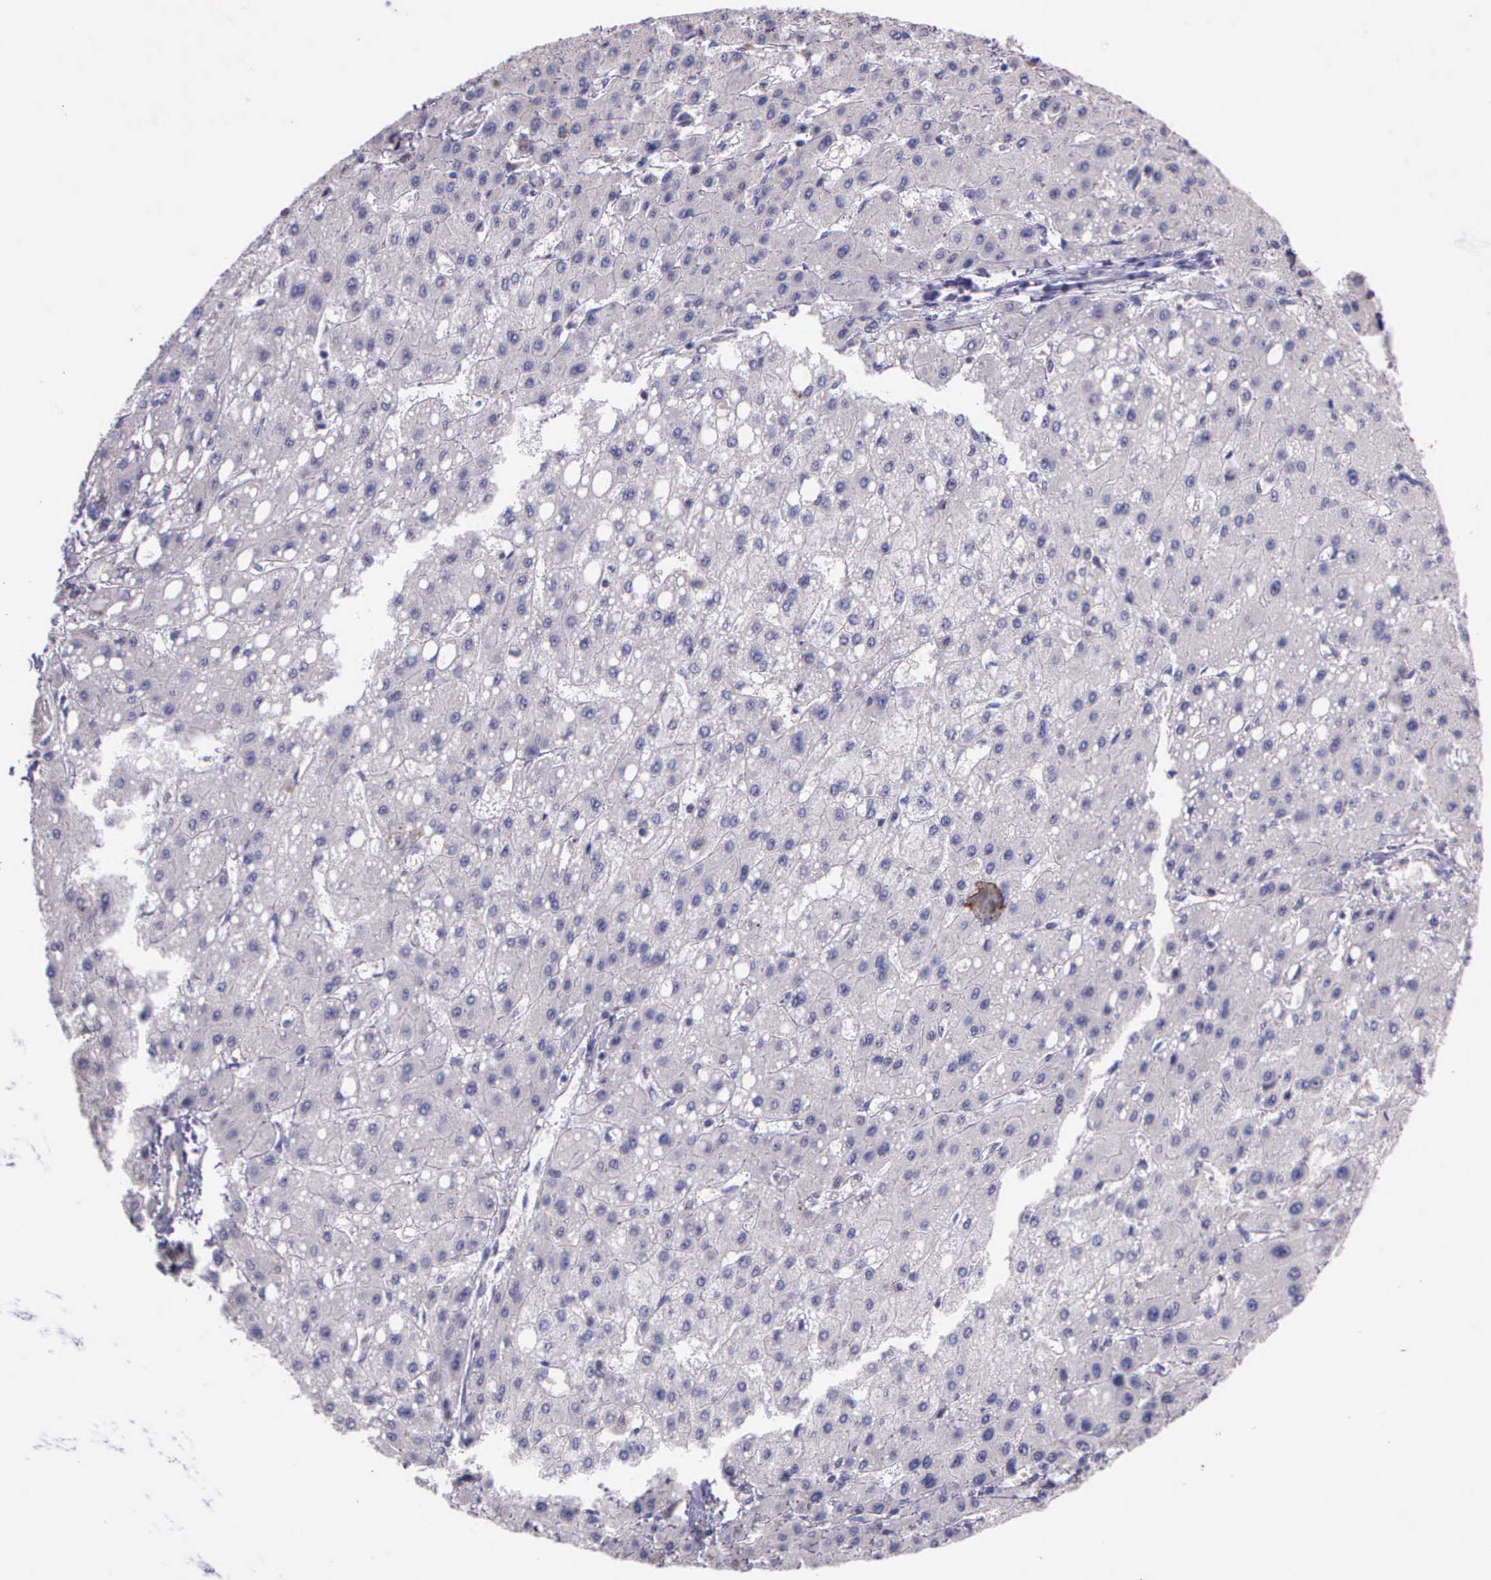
{"staining": {"intensity": "negative", "quantity": "none", "location": "none"}, "tissue": "liver cancer", "cell_type": "Tumor cells", "image_type": "cancer", "snomed": [{"axis": "morphology", "description": "Carcinoma, Hepatocellular, NOS"}, {"axis": "topography", "description": "Liver"}], "caption": "DAB immunohistochemical staining of liver hepatocellular carcinoma displays no significant expression in tumor cells.", "gene": "IGBP1", "patient": {"sex": "female", "age": 52}}